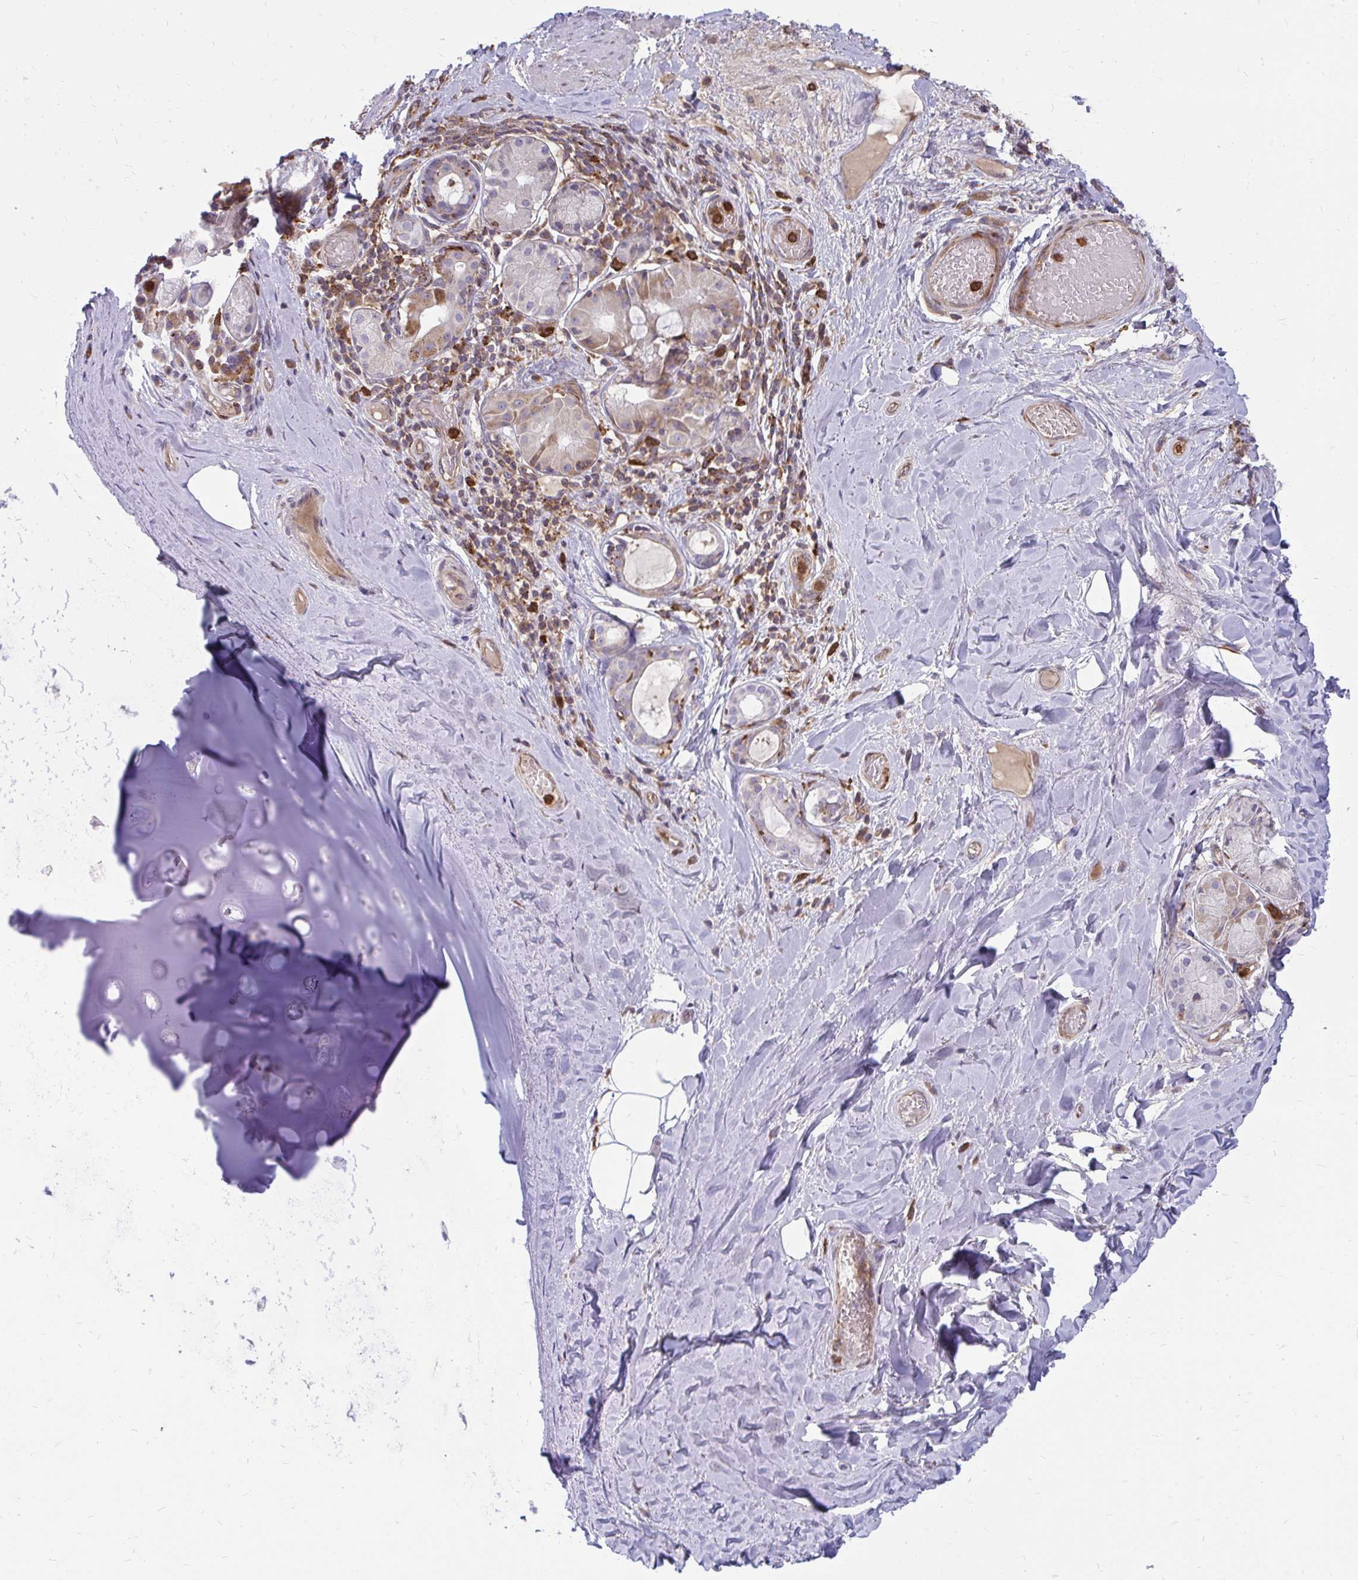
{"staining": {"intensity": "negative", "quantity": "none", "location": "none"}, "tissue": "adipose tissue", "cell_type": "Adipocytes", "image_type": "normal", "snomed": [{"axis": "morphology", "description": "Normal tissue, NOS"}, {"axis": "topography", "description": "Cartilage tissue"}, {"axis": "topography", "description": "Bronchus"}], "caption": "An immunohistochemistry (IHC) photomicrograph of benign adipose tissue is shown. There is no staining in adipocytes of adipose tissue.", "gene": "ASAP1", "patient": {"sex": "male", "age": 64}}